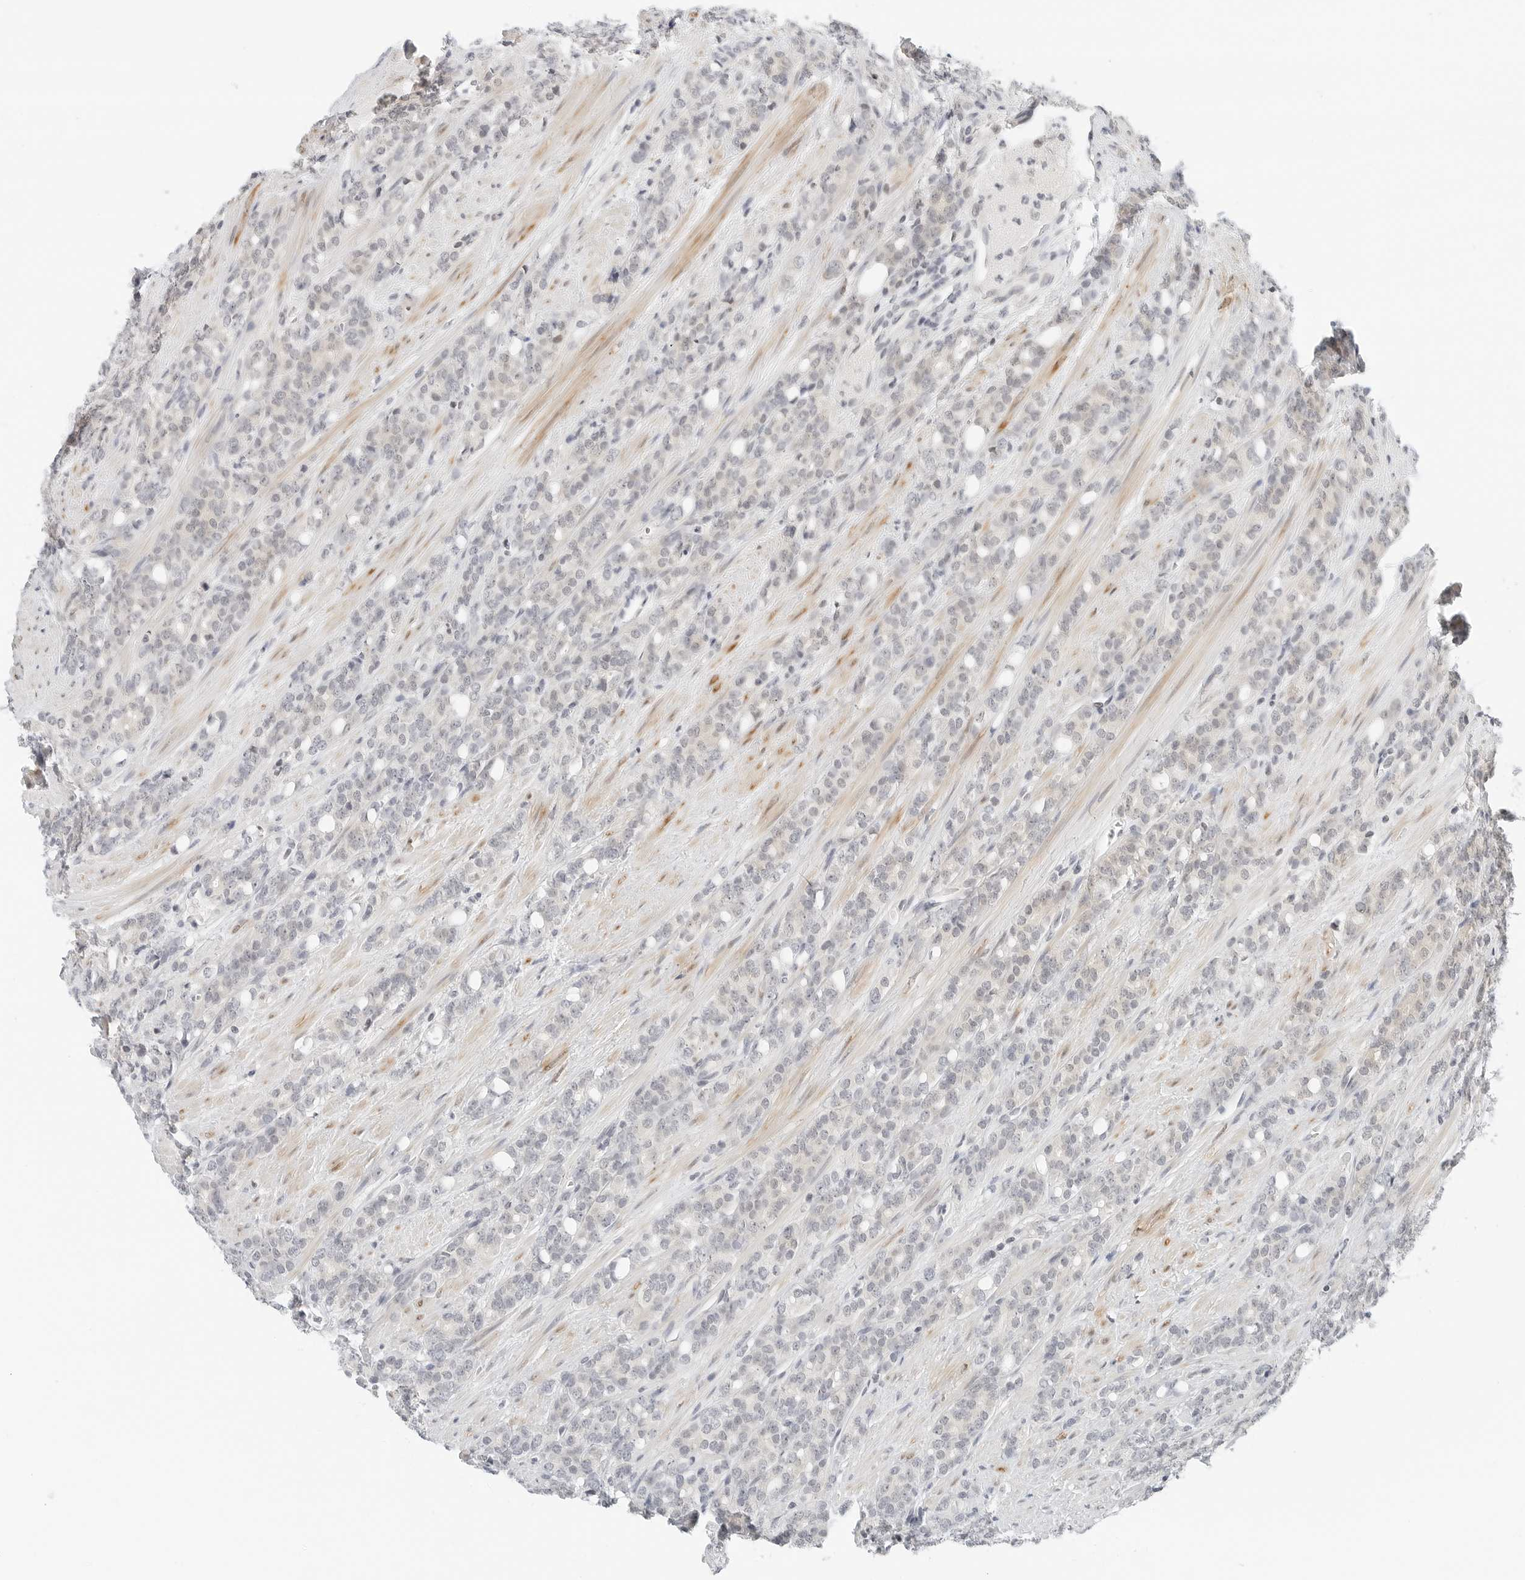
{"staining": {"intensity": "negative", "quantity": "none", "location": "none"}, "tissue": "prostate cancer", "cell_type": "Tumor cells", "image_type": "cancer", "snomed": [{"axis": "morphology", "description": "Adenocarcinoma, High grade"}, {"axis": "topography", "description": "Prostate"}], "caption": "This is an IHC micrograph of adenocarcinoma (high-grade) (prostate). There is no expression in tumor cells.", "gene": "PARP10", "patient": {"sex": "male", "age": 62}}